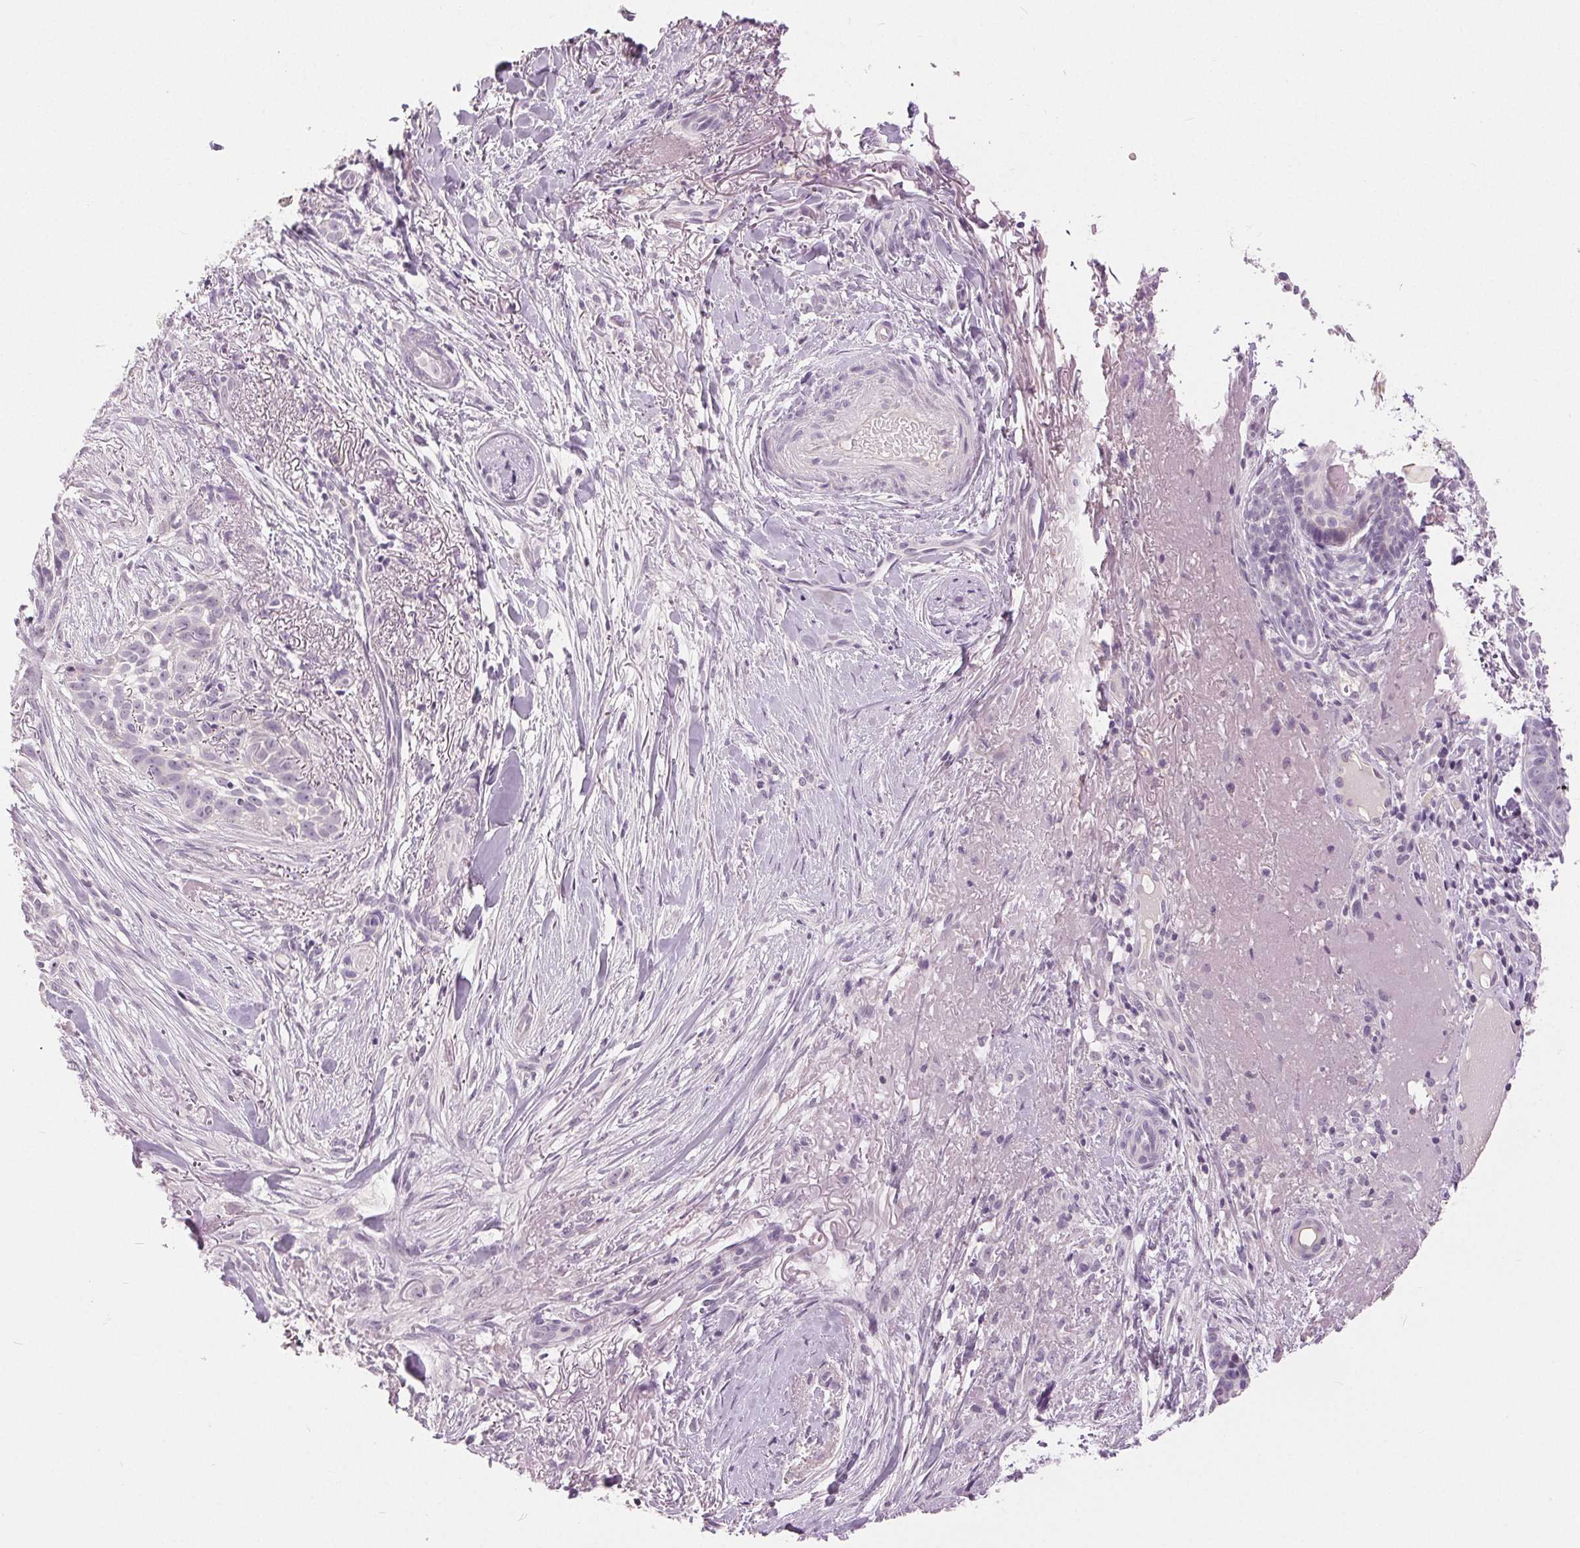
{"staining": {"intensity": "negative", "quantity": "none", "location": "none"}, "tissue": "skin cancer", "cell_type": "Tumor cells", "image_type": "cancer", "snomed": [{"axis": "morphology", "description": "Basal cell carcinoma"}, {"axis": "topography", "description": "Skin"}], "caption": "This image is of skin cancer (basal cell carcinoma) stained with immunohistochemistry to label a protein in brown with the nuclei are counter-stained blue. There is no positivity in tumor cells. The staining was performed using DAB (3,3'-diaminobenzidine) to visualize the protein expression in brown, while the nuclei were stained in blue with hematoxylin (Magnification: 20x).", "gene": "DSG3", "patient": {"sex": "male", "age": 87}}